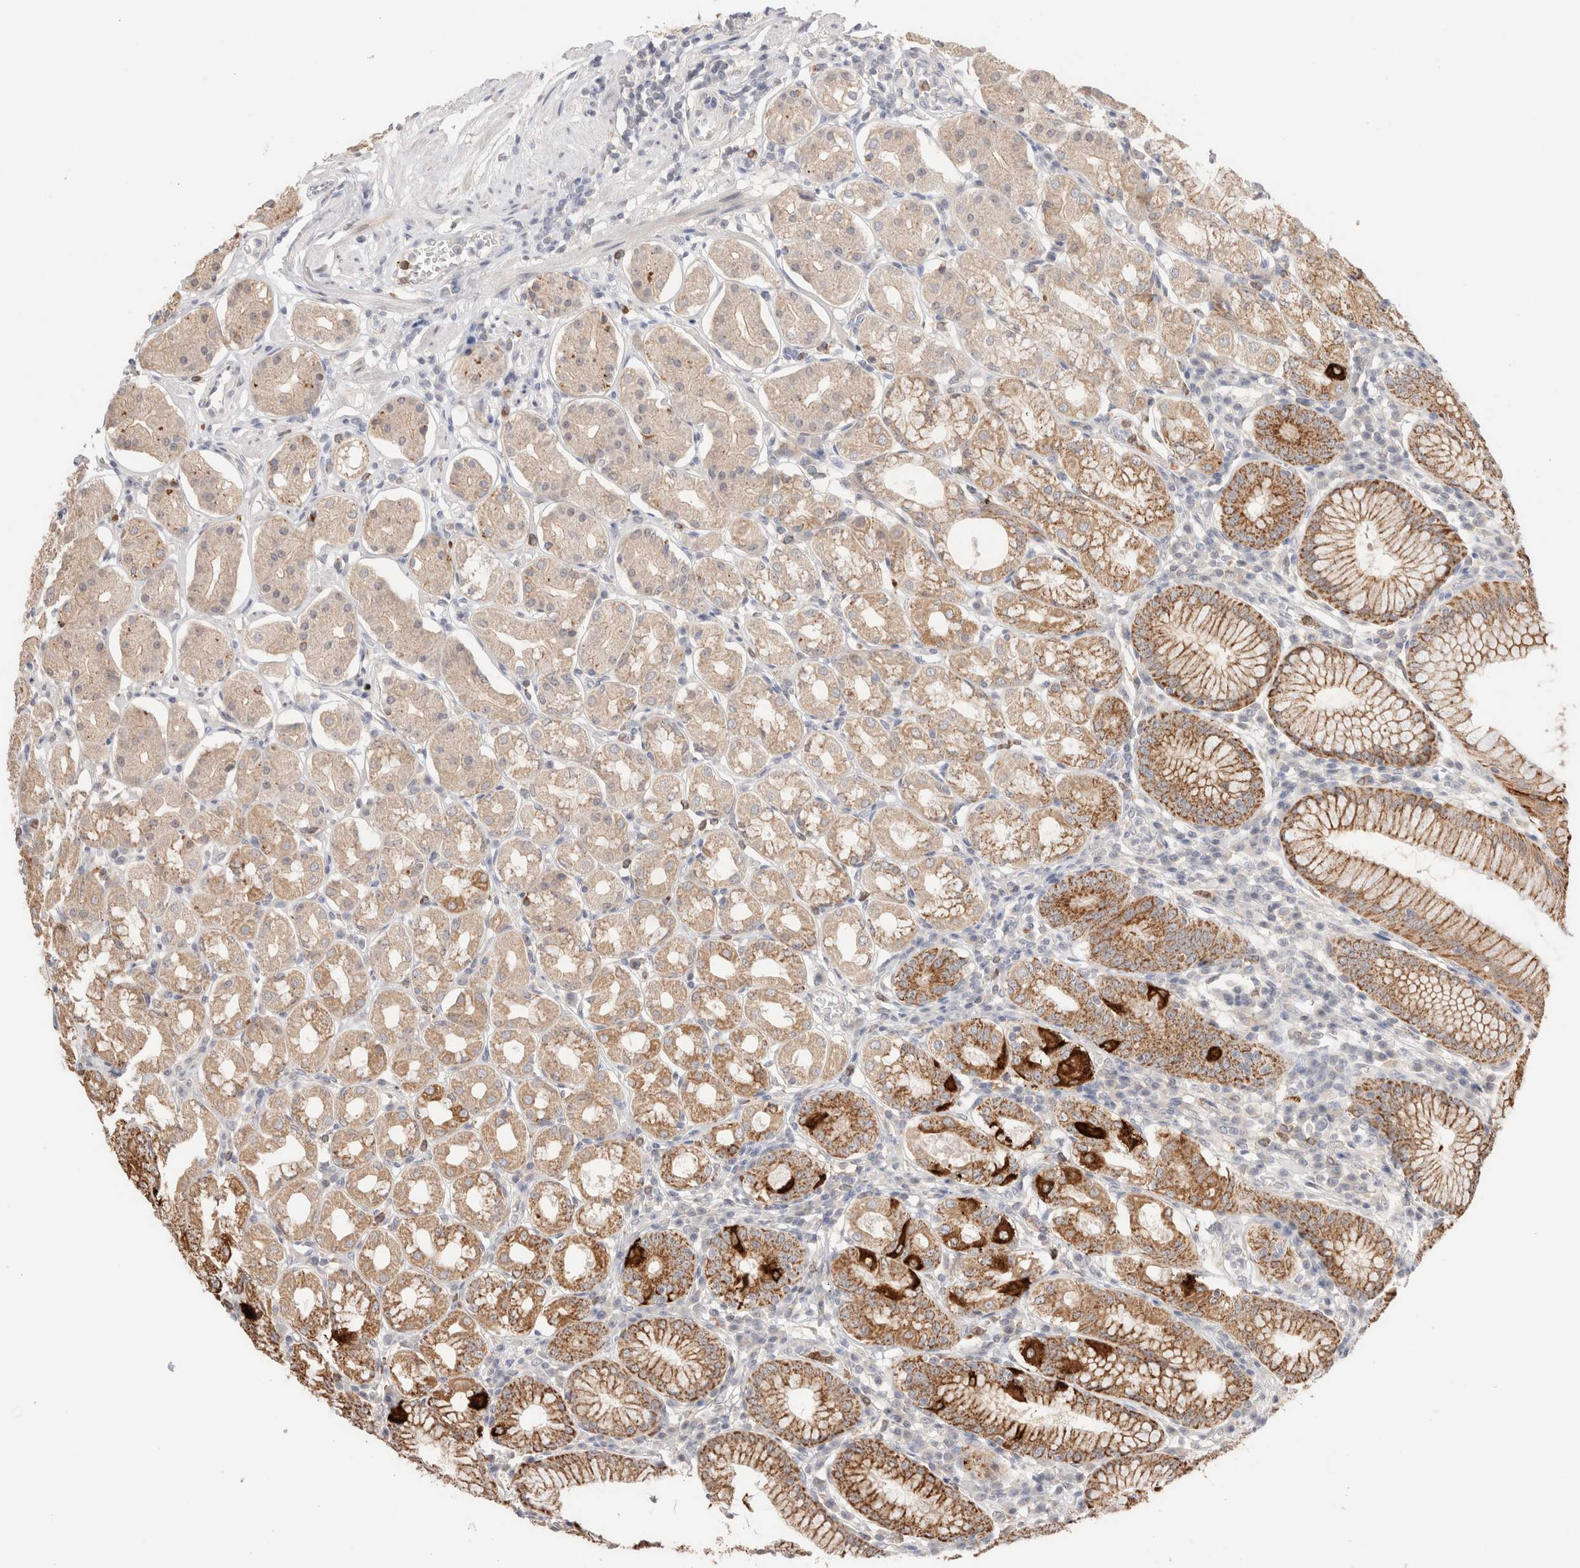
{"staining": {"intensity": "strong", "quantity": ">75%", "location": "cytoplasmic/membranous"}, "tissue": "stomach", "cell_type": "Glandular cells", "image_type": "normal", "snomed": [{"axis": "morphology", "description": "Normal tissue, NOS"}, {"axis": "topography", "description": "Stomach"}, {"axis": "topography", "description": "Stomach, lower"}], "caption": "High-magnification brightfield microscopy of unremarkable stomach stained with DAB (brown) and counterstained with hematoxylin (blue). glandular cells exhibit strong cytoplasmic/membranous expression is present in about>75% of cells. The protein of interest is stained brown, and the nuclei are stained in blue (DAB IHC with brightfield microscopy, high magnification).", "gene": "TRIM41", "patient": {"sex": "female", "age": 56}}